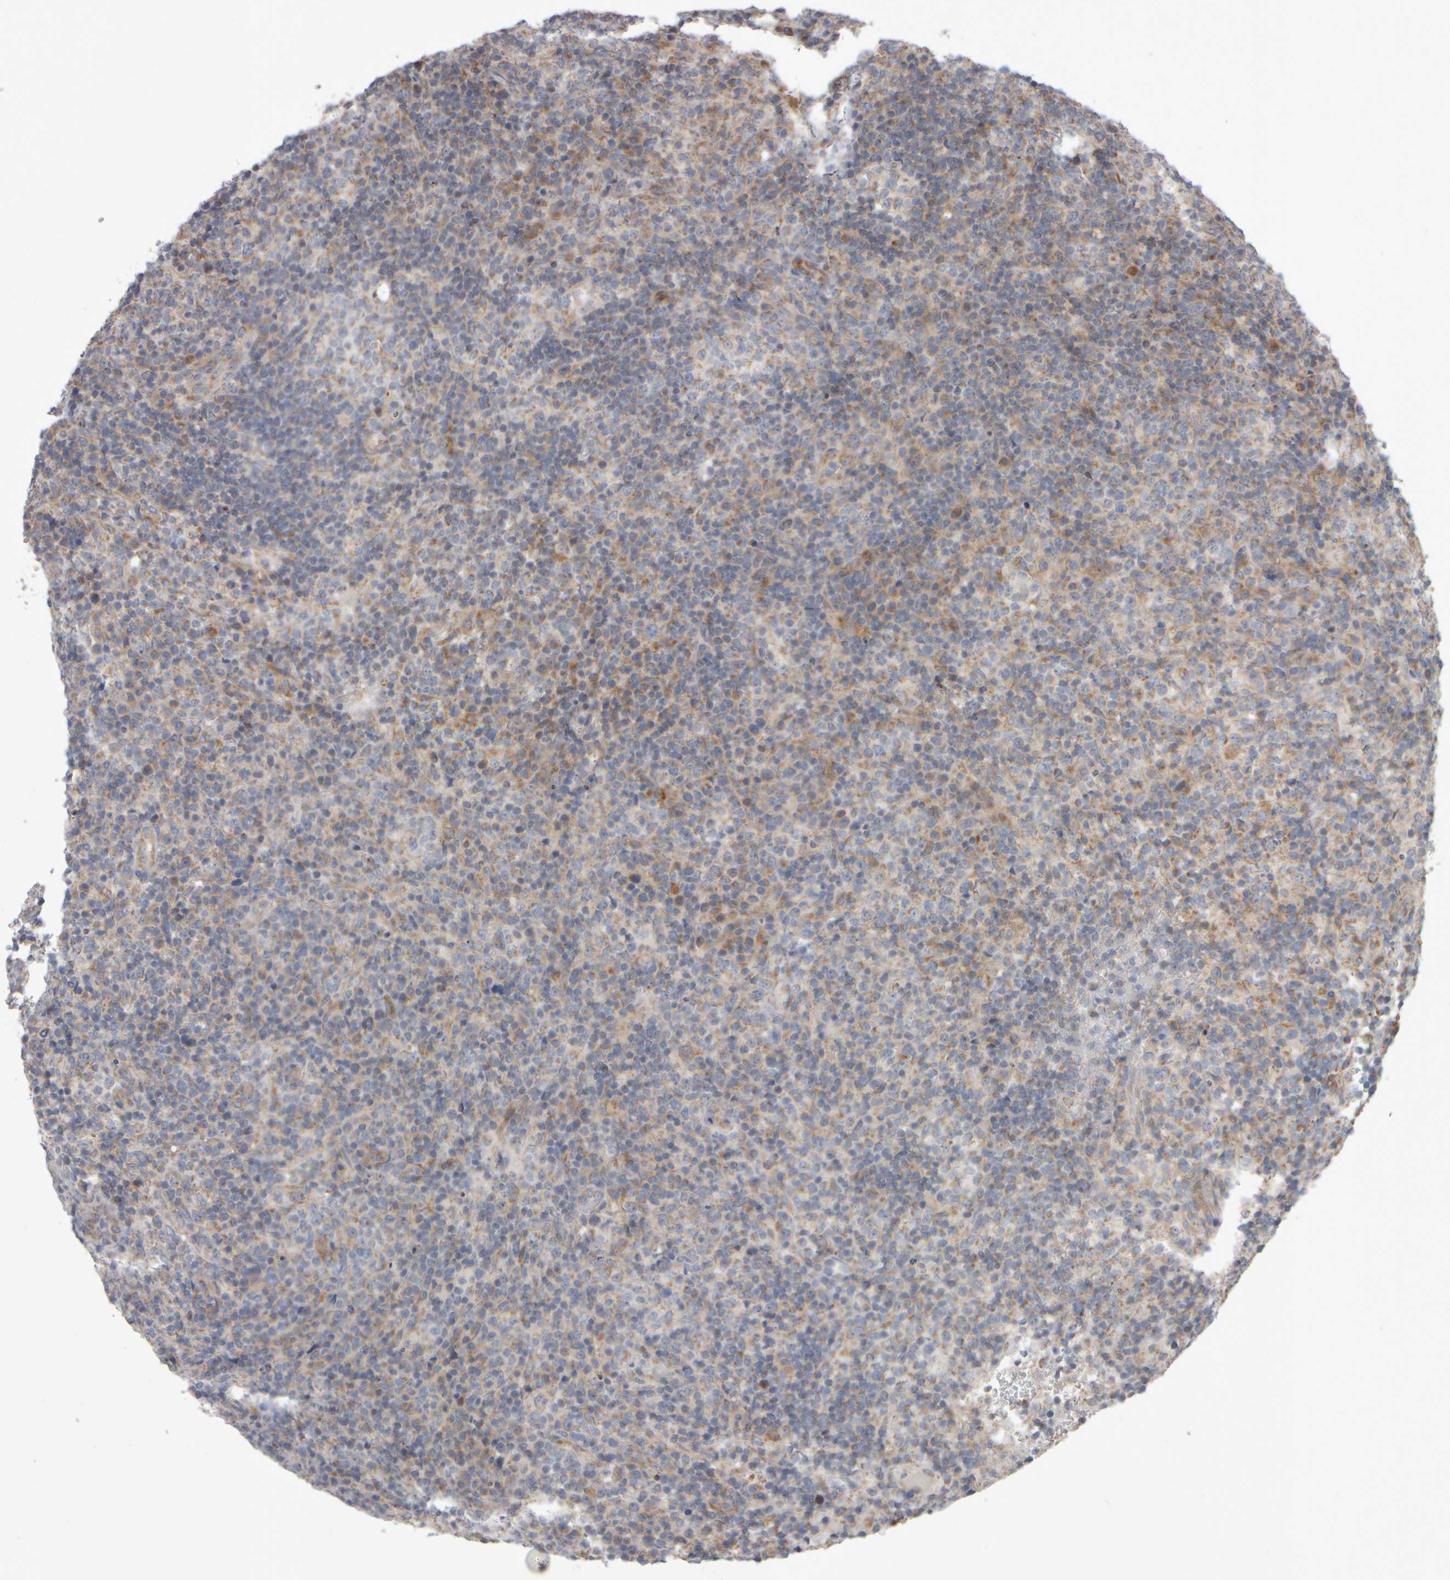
{"staining": {"intensity": "moderate", "quantity": "<25%", "location": "cytoplasmic/membranous"}, "tissue": "lymphoma", "cell_type": "Tumor cells", "image_type": "cancer", "snomed": [{"axis": "morphology", "description": "Malignant lymphoma, non-Hodgkin's type, High grade"}, {"axis": "topography", "description": "Lymph node"}], "caption": "The micrograph shows staining of high-grade malignant lymphoma, non-Hodgkin's type, revealing moderate cytoplasmic/membranous protein positivity (brown color) within tumor cells.", "gene": "SCO1", "patient": {"sex": "female", "age": 76}}